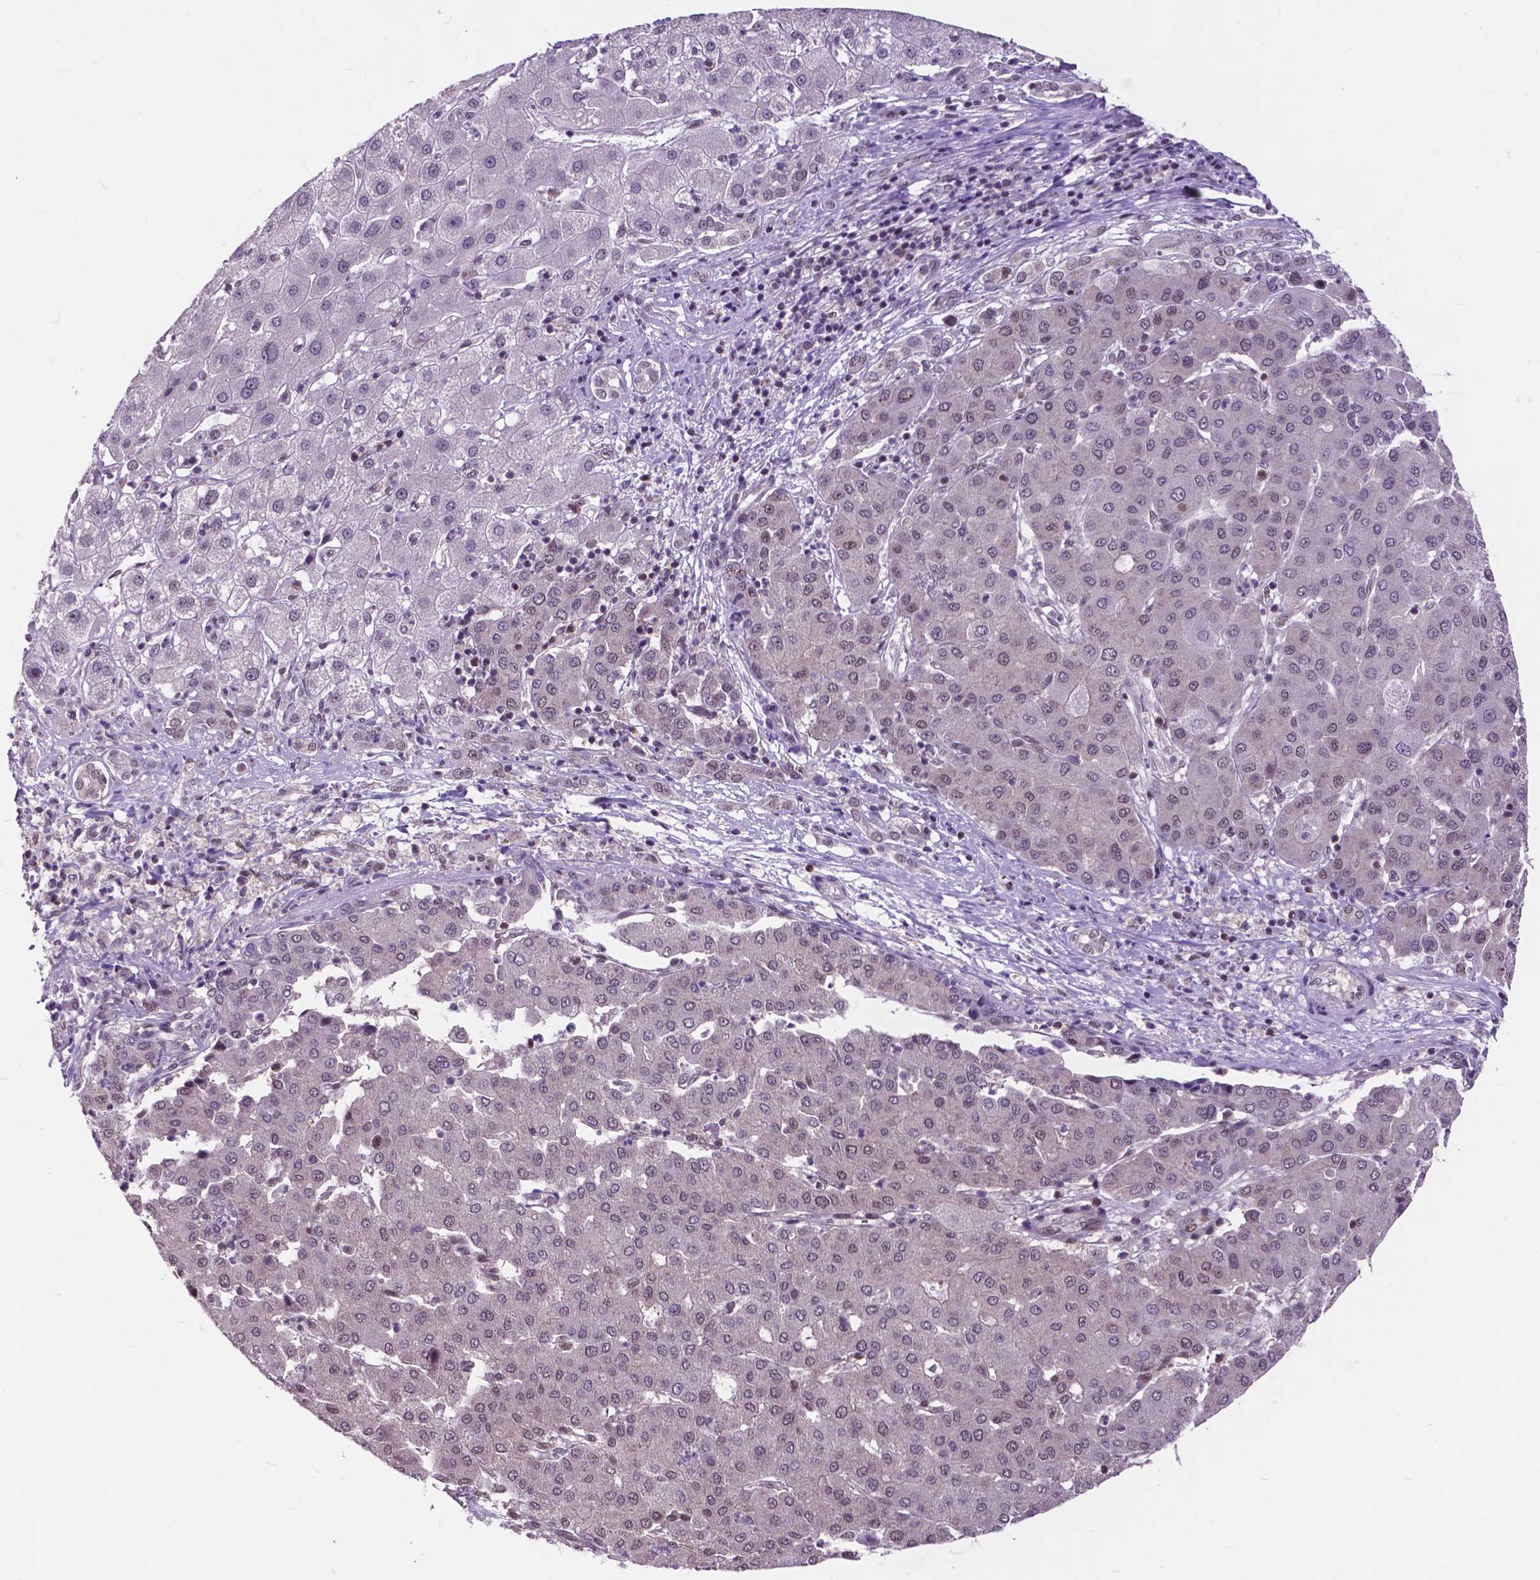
{"staining": {"intensity": "weak", "quantity": "<25%", "location": "nuclear"}, "tissue": "liver cancer", "cell_type": "Tumor cells", "image_type": "cancer", "snomed": [{"axis": "morphology", "description": "Carcinoma, Hepatocellular, NOS"}, {"axis": "topography", "description": "Liver"}], "caption": "Histopathology image shows no significant protein expression in tumor cells of hepatocellular carcinoma (liver).", "gene": "FAF1", "patient": {"sex": "male", "age": 65}}